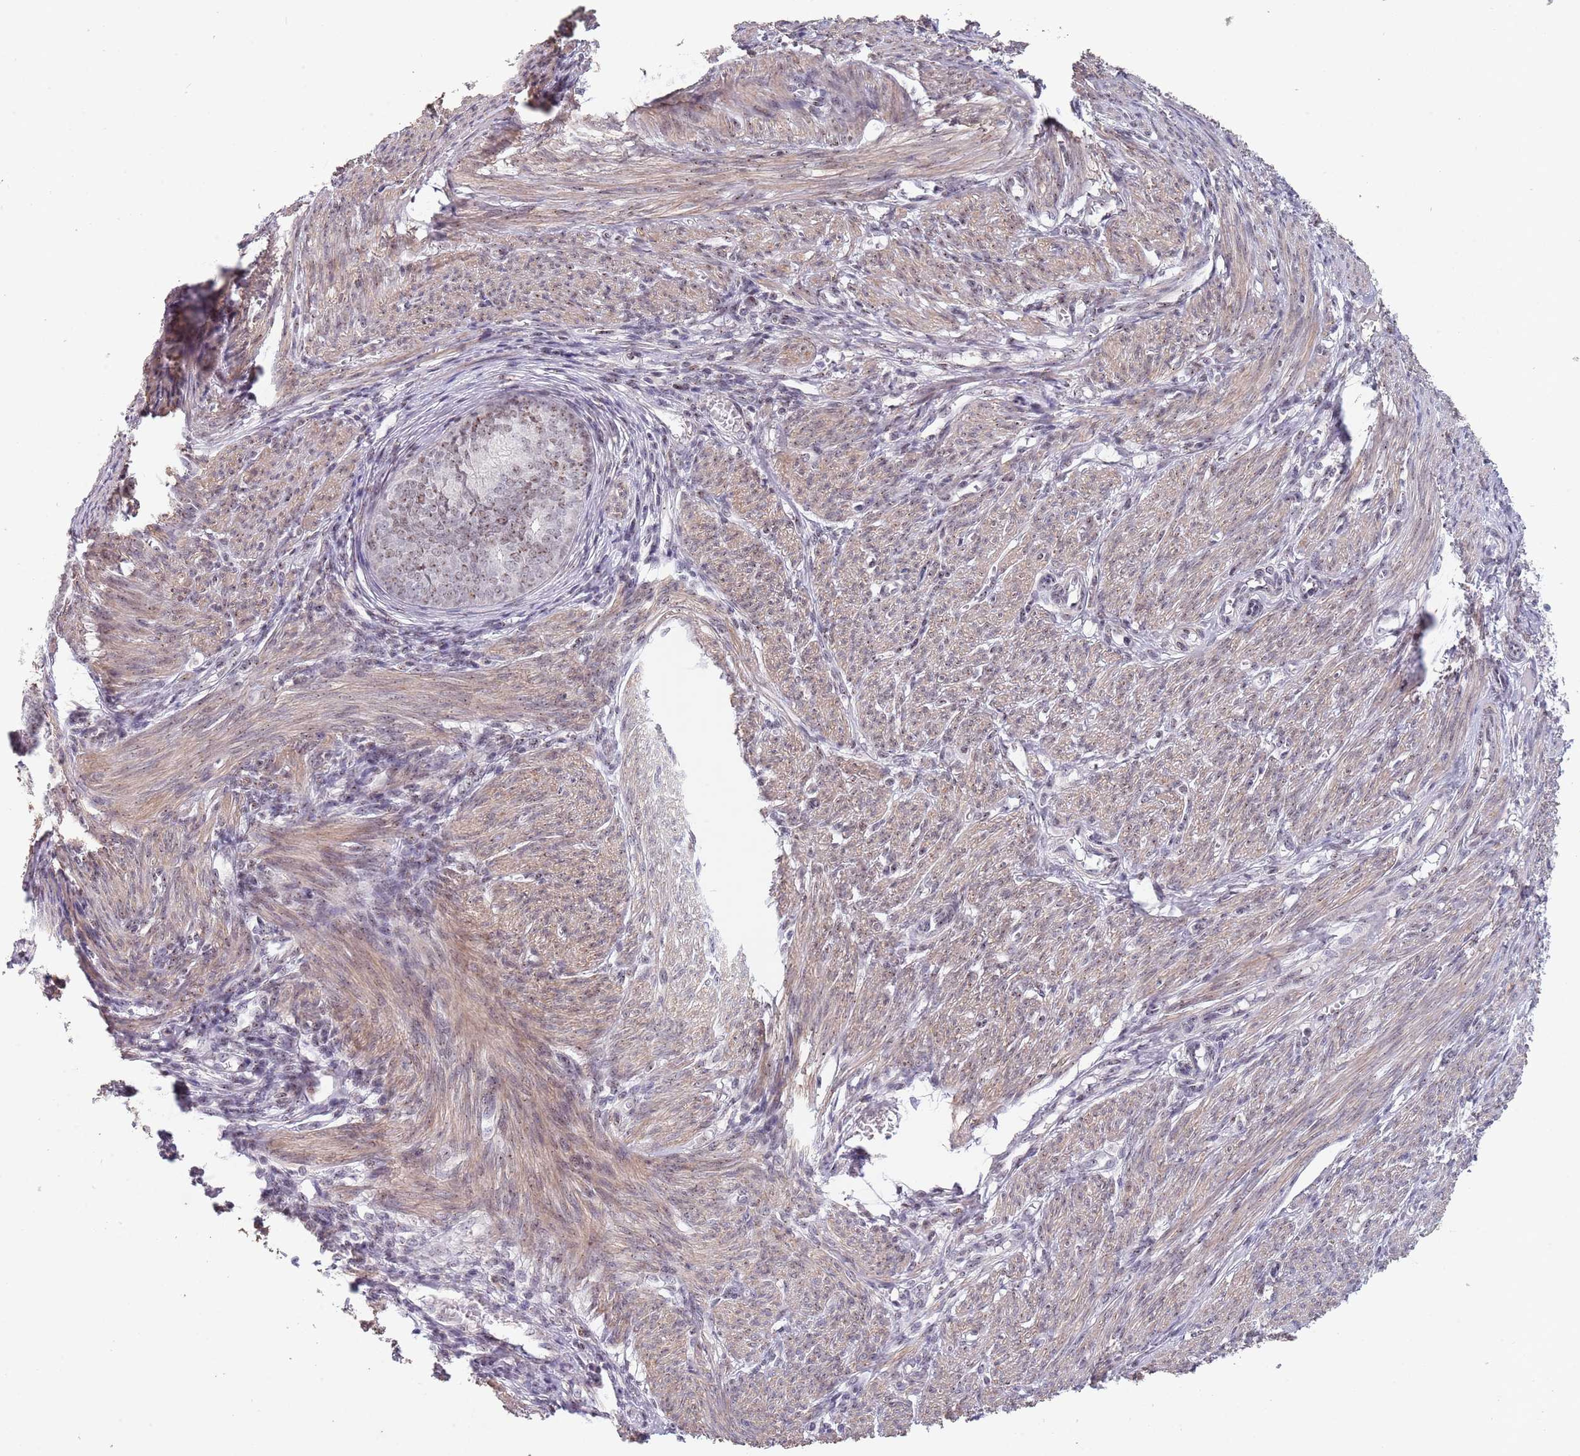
{"staining": {"intensity": "moderate", "quantity": ">75%", "location": "nuclear"}, "tissue": "endometrial cancer", "cell_type": "Tumor cells", "image_type": "cancer", "snomed": [{"axis": "morphology", "description": "Adenocarcinoma, NOS"}, {"axis": "topography", "description": "Endometrium"}], "caption": "A photomicrograph showing moderate nuclear positivity in about >75% of tumor cells in endometrial adenocarcinoma, as visualized by brown immunohistochemical staining.", "gene": "CIZ1", "patient": {"sex": "female", "age": 68}}